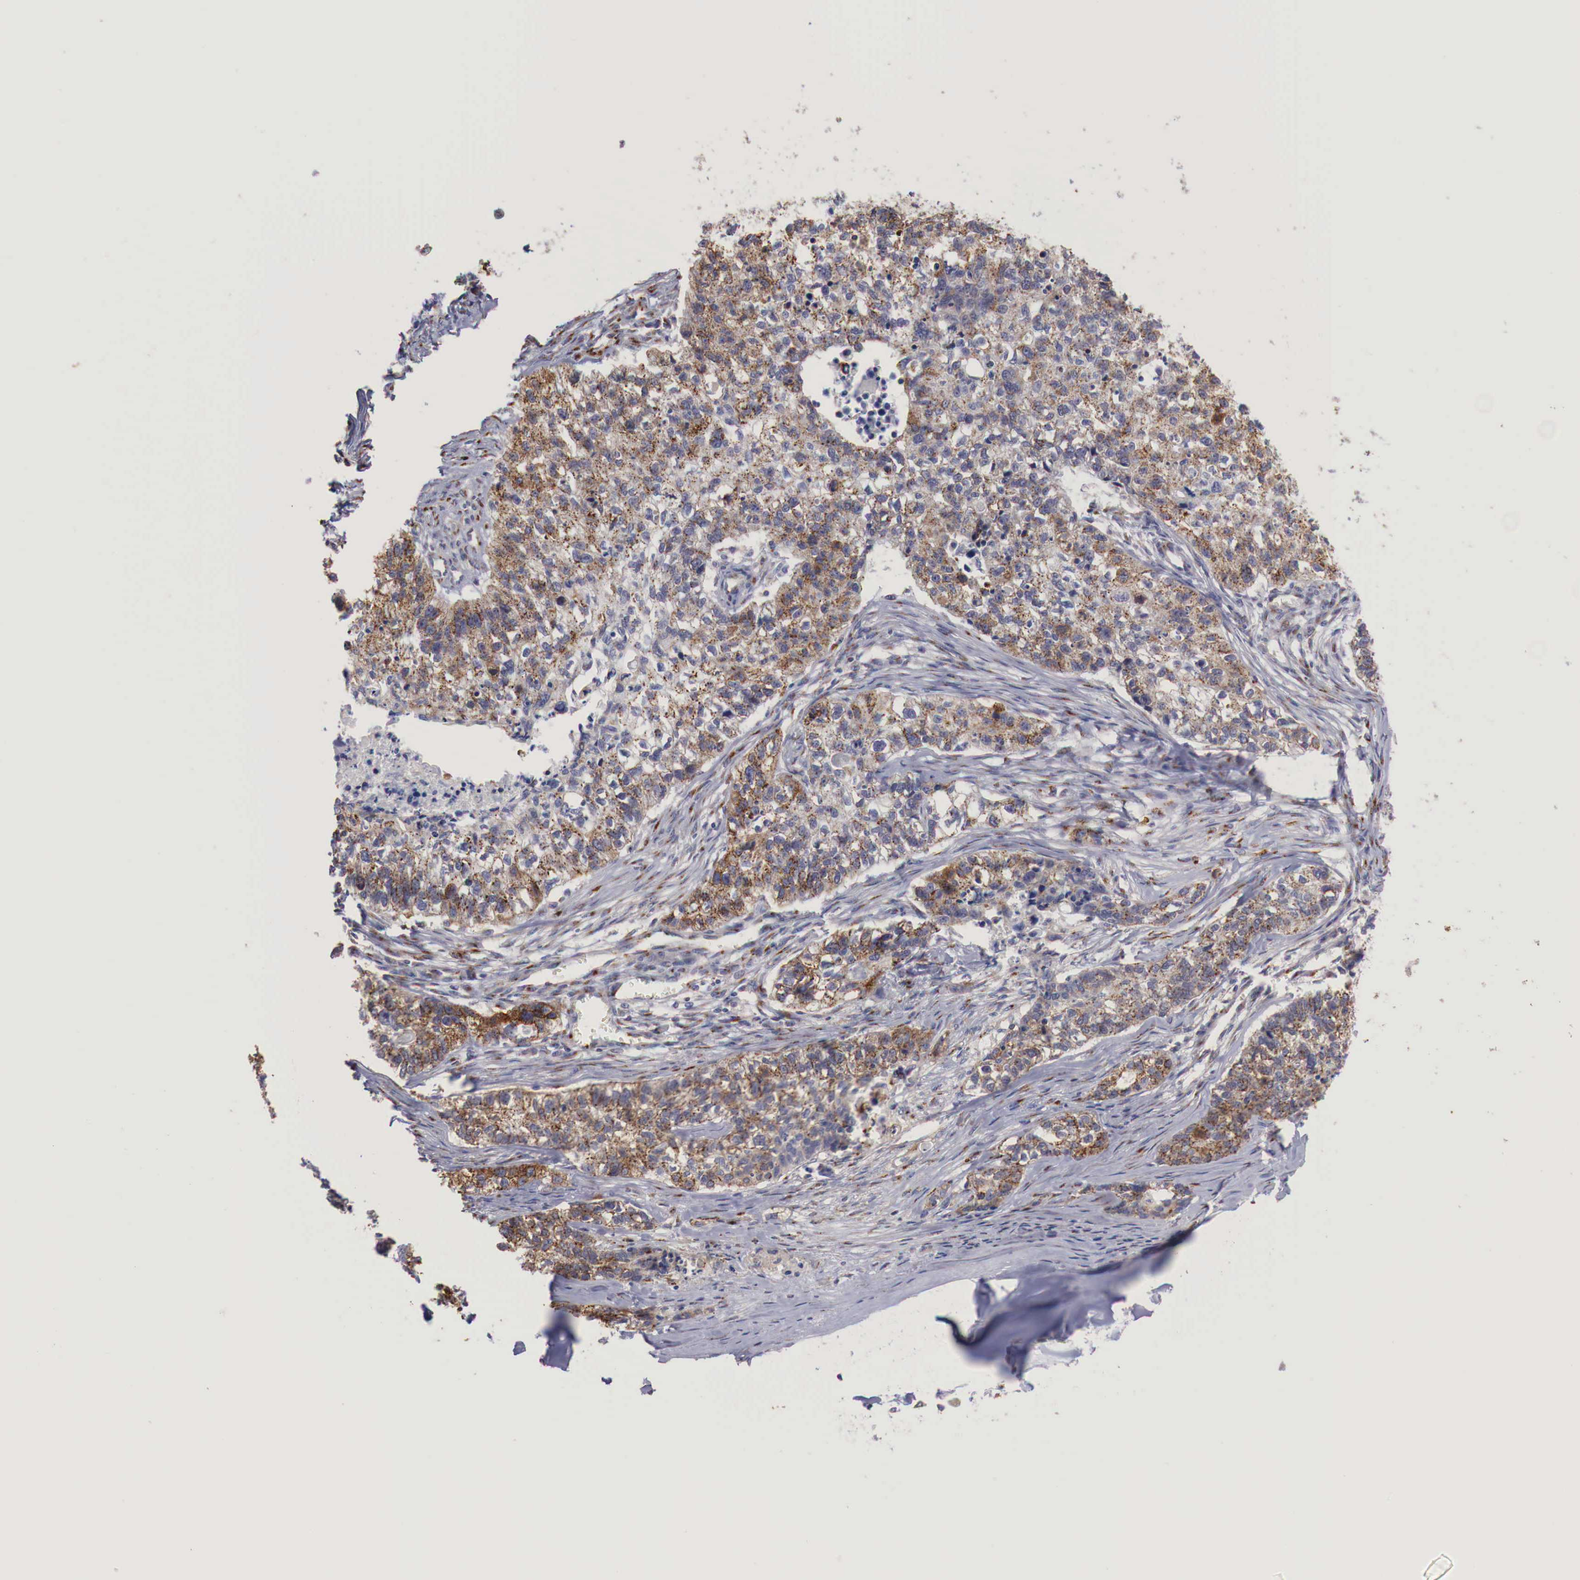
{"staining": {"intensity": "moderate", "quantity": ">75%", "location": "cytoplasmic/membranous"}, "tissue": "lung cancer", "cell_type": "Tumor cells", "image_type": "cancer", "snomed": [{"axis": "morphology", "description": "Squamous cell carcinoma, NOS"}, {"axis": "topography", "description": "Lymph node"}, {"axis": "topography", "description": "Lung"}], "caption": "Human lung cancer stained with a brown dye demonstrates moderate cytoplasmic/membranous positive positivity in approximately >75% of tumor cells.", "gene": "SYAP1", "patient": {"sex": "male", "age": 74}}